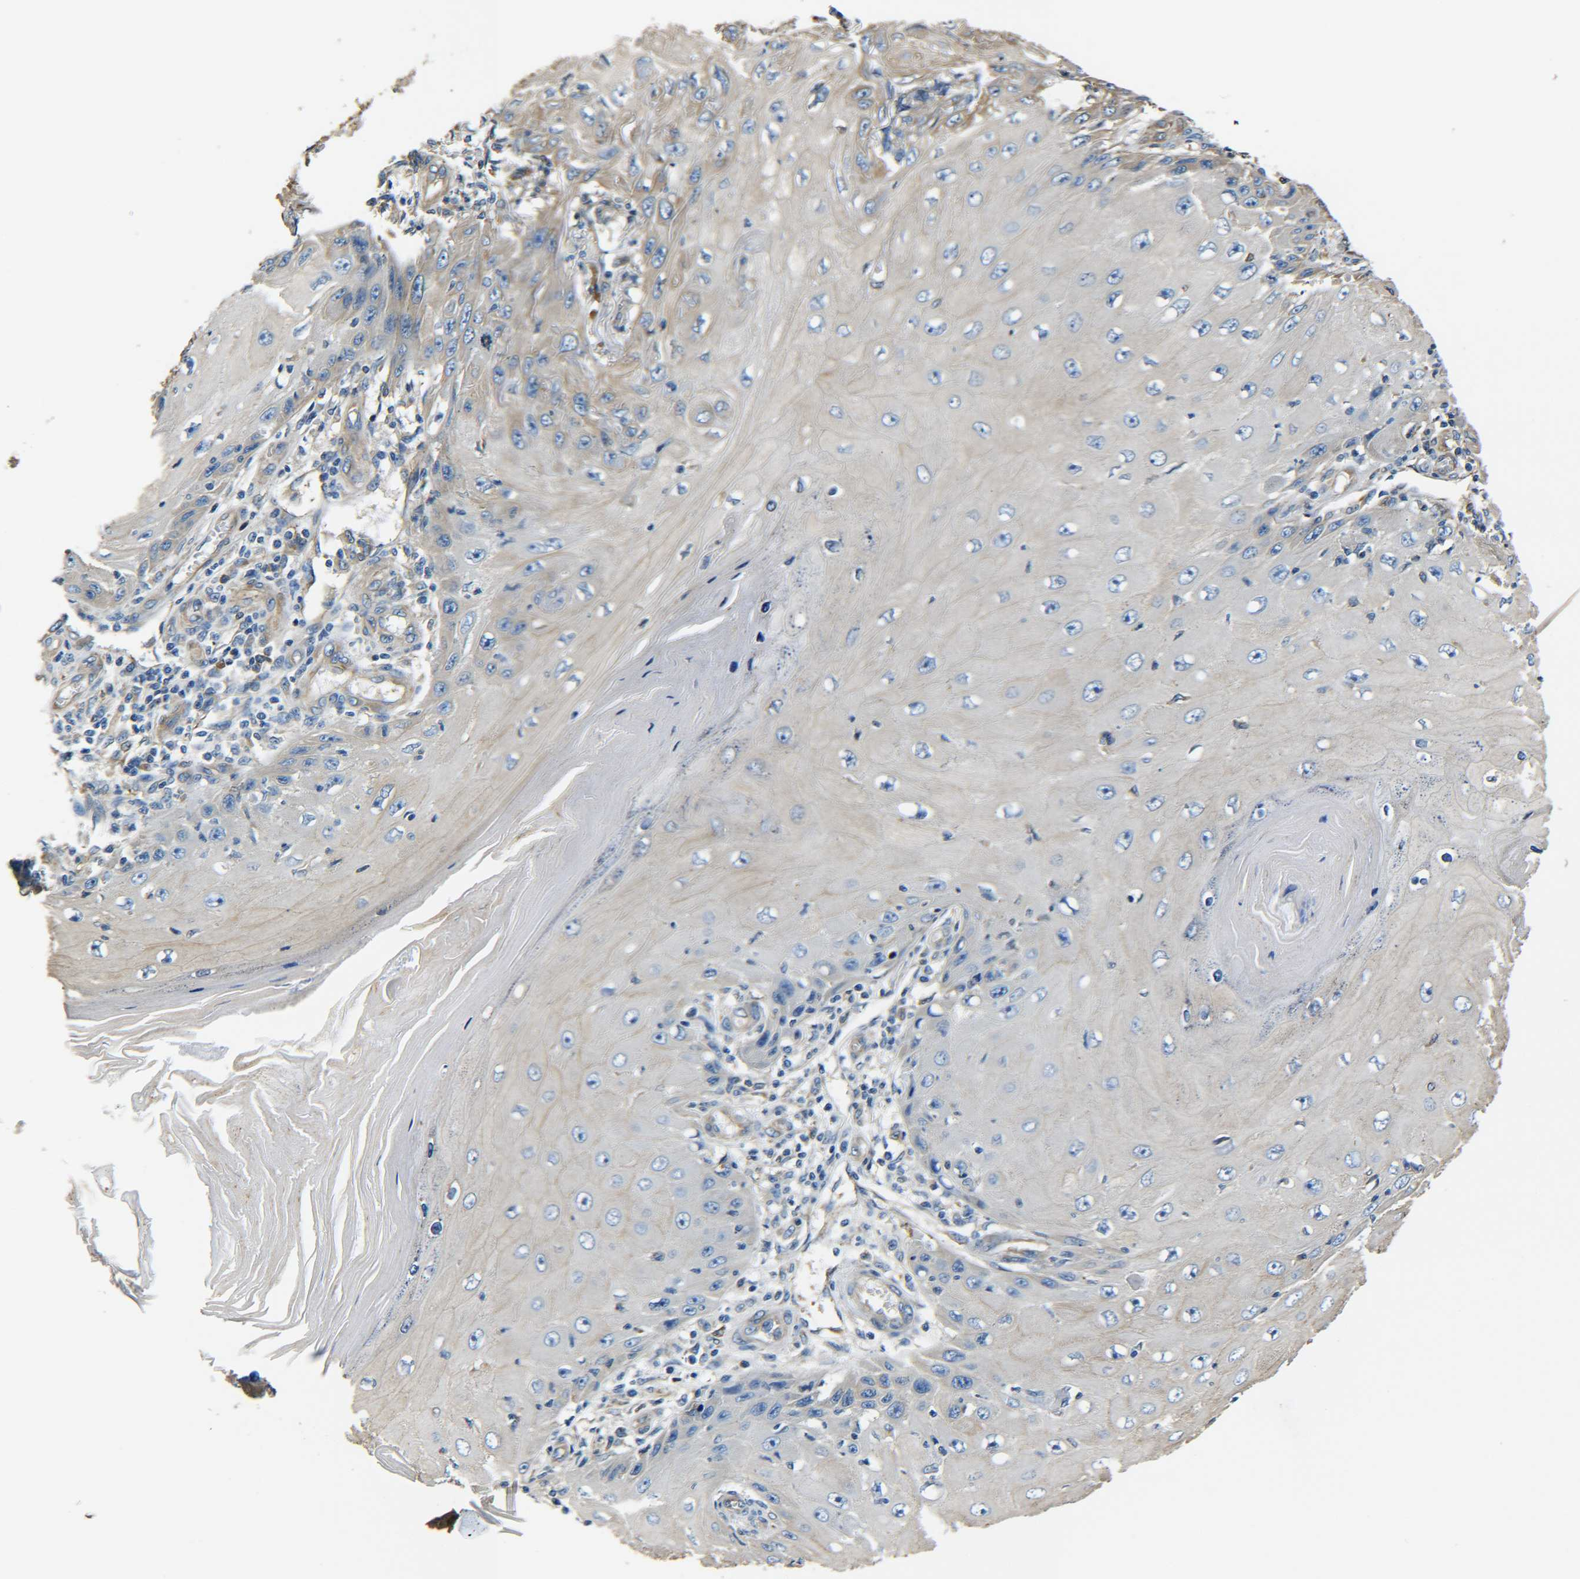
{"staining": {"intensity": "moderate", "quantity": "25%-75%", "location": "cytoplasmic/membranous"}, "tissue": "skin cancer", "cell_type": "Tumor cells", "image_type": "cancer", "snomed": [{"axis": "morphology", "description": "Squamous cell carcinoma, NOS"}, {"axis": "topography", "description": "Skin"}], "caption": "Tumor cells reveal medium levels of moderate cytoplasmic/membranous positivity in approximately 25%-75% of cells in squamous cell carcinoma (skin).", "gene": "TUBB", "patient": {"sex": "female", "age": 73}}